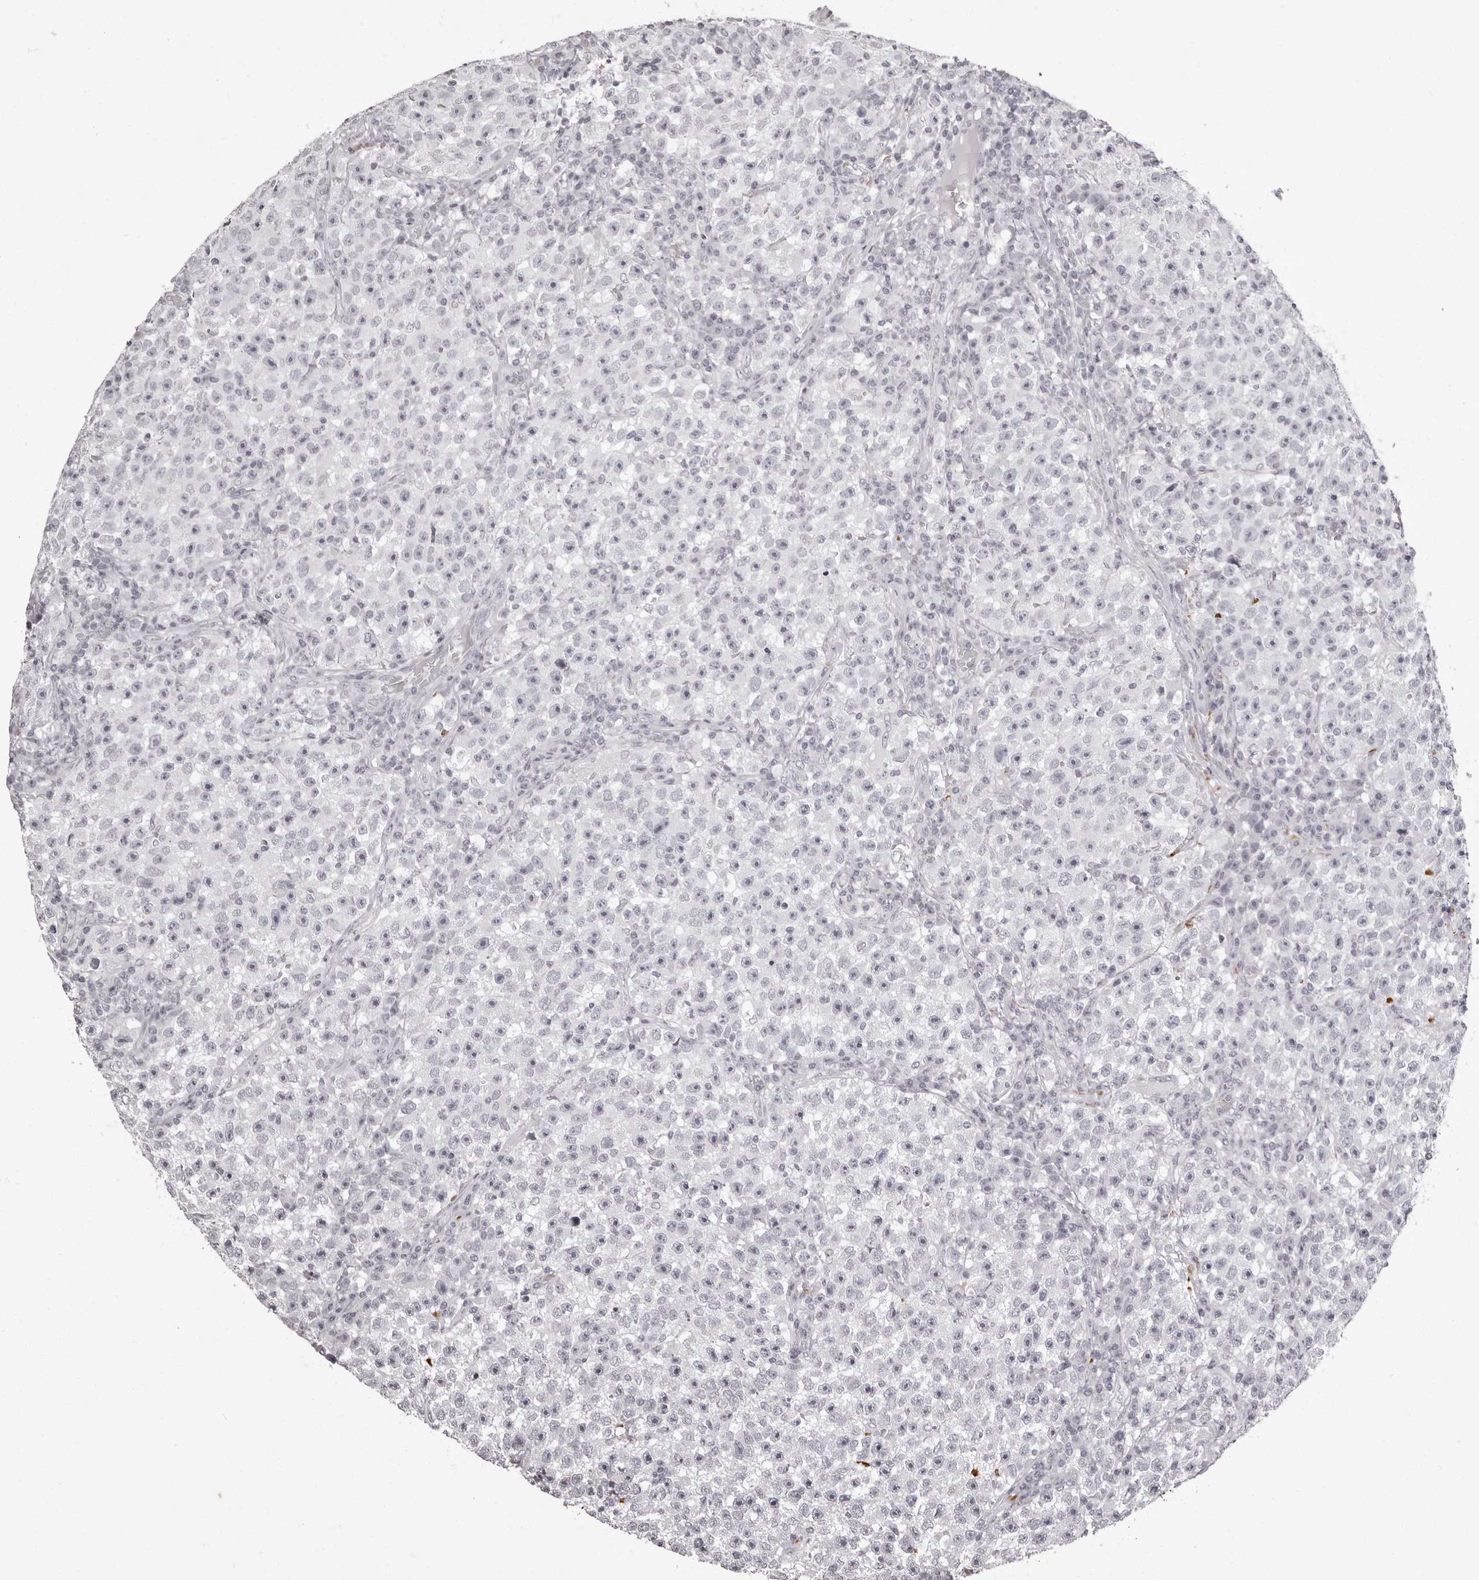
{"staining": {"intensity": "negative", "quantity": "none", "location": "none"}, "tissue": "testis cancer", "cell_type": "Tumor cells", "image_type": "cancer", "snomed": [{"axis": "morphology", "description": "Seminoma, NOS"}, {"axis": "topography", "description": "Testis"}], "caption": "Immunohistochemical staining of human testis cancer (seminoma) shows no significant staining in tumor cells.", "gene": "C8orf74", "patient": {"sex": "male", "age": 22}}